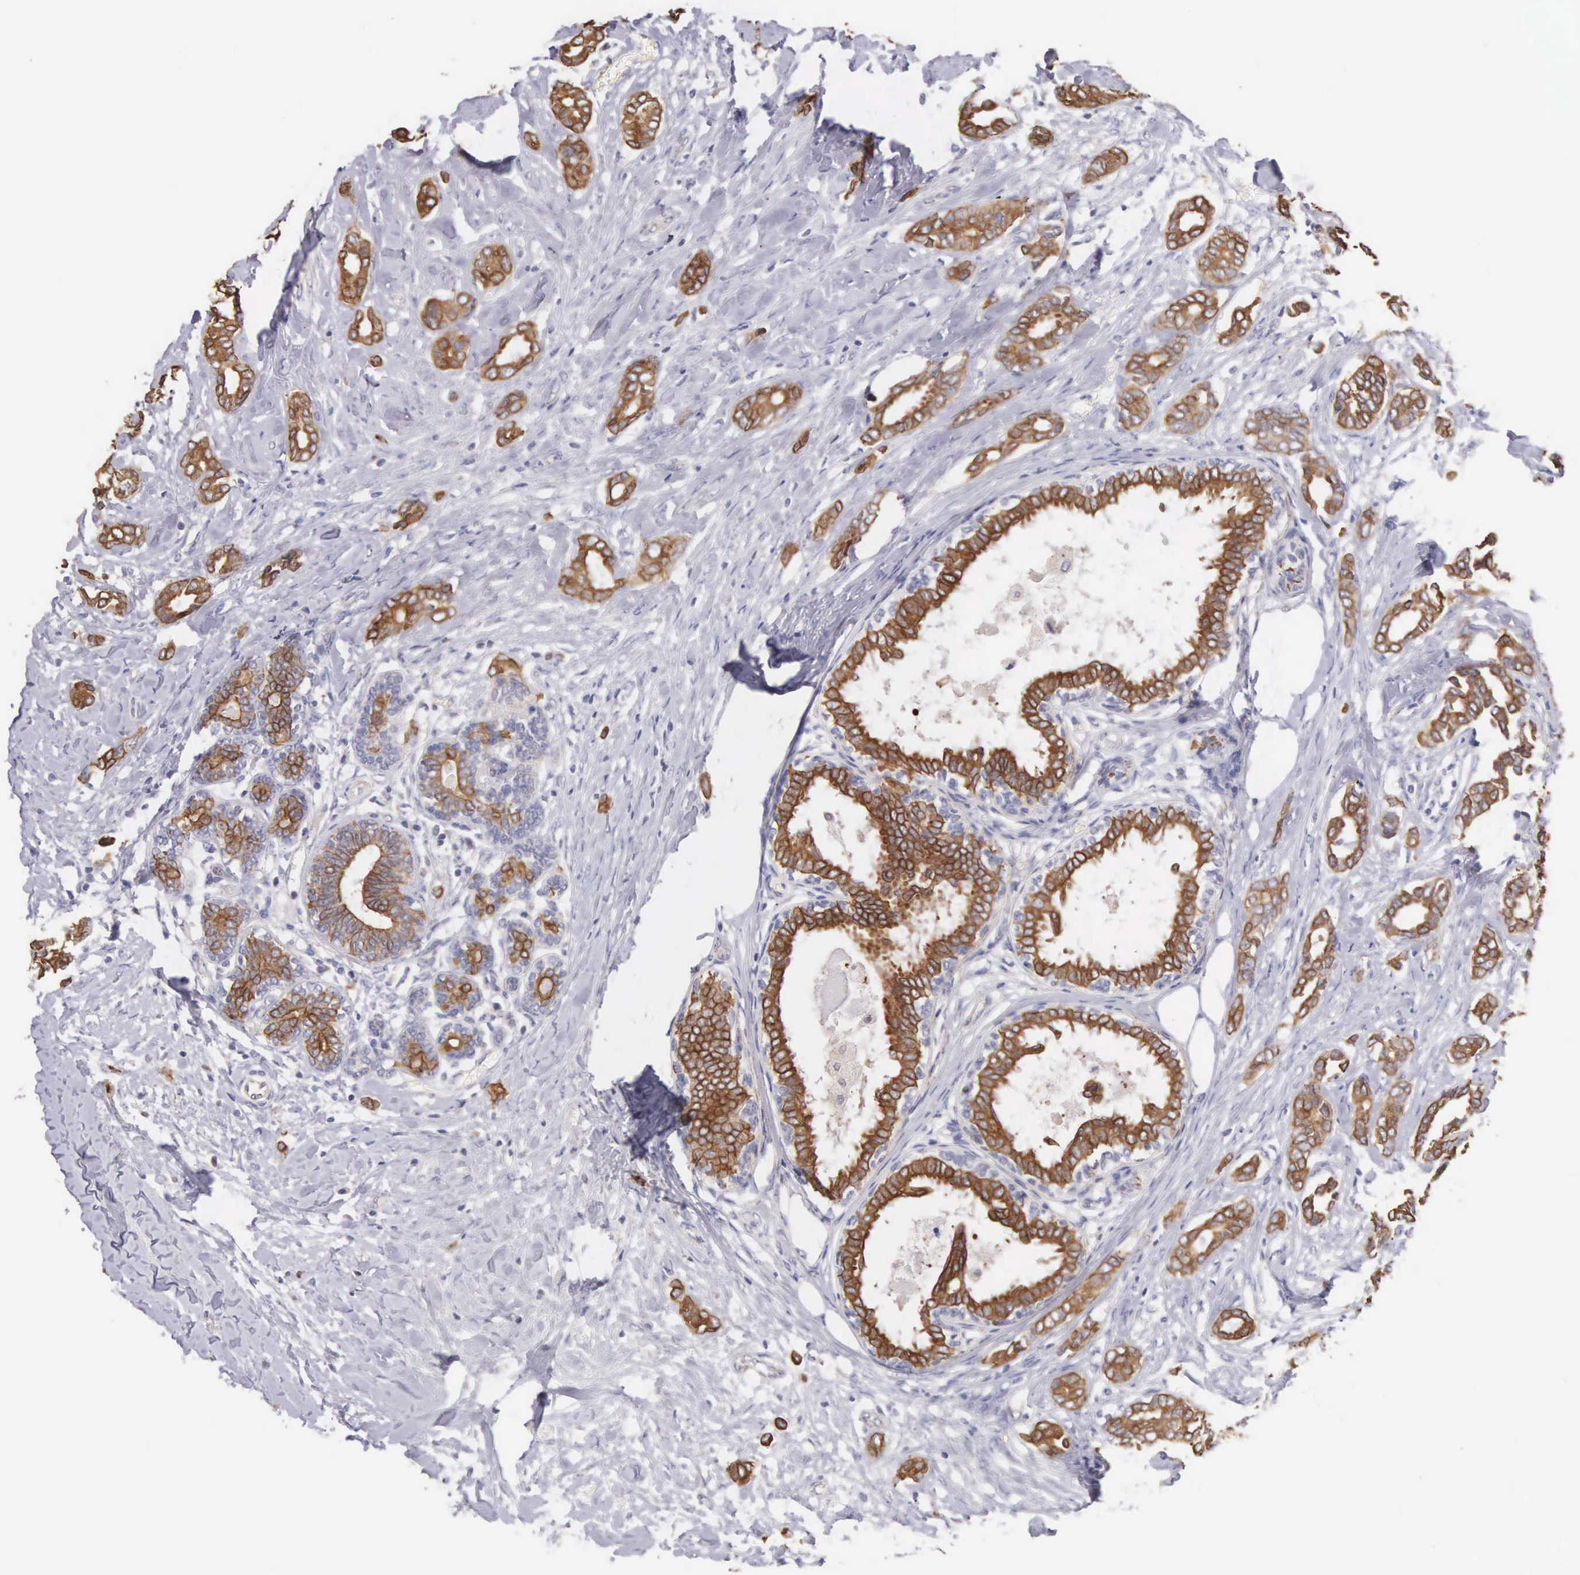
{"staining": {"intensity": "strong", "quantity": ">75%", "location": "cytoplasmic/membranous"}, "tissue": "breast cancer", "cell_type": "Tumor cells", "image_type": "cancer", "snomed": [{"axis": "morphology", "description": "Duct carcinoma"}, {"axis": "topography", "description": "Breast"}], "caption": "Strong cytoplasmic/membranous protein expression is seen in about >75% of tumor cells in breast cancer.", "gene": "PIR", "patient": {"sex": "female", "age": 50}}